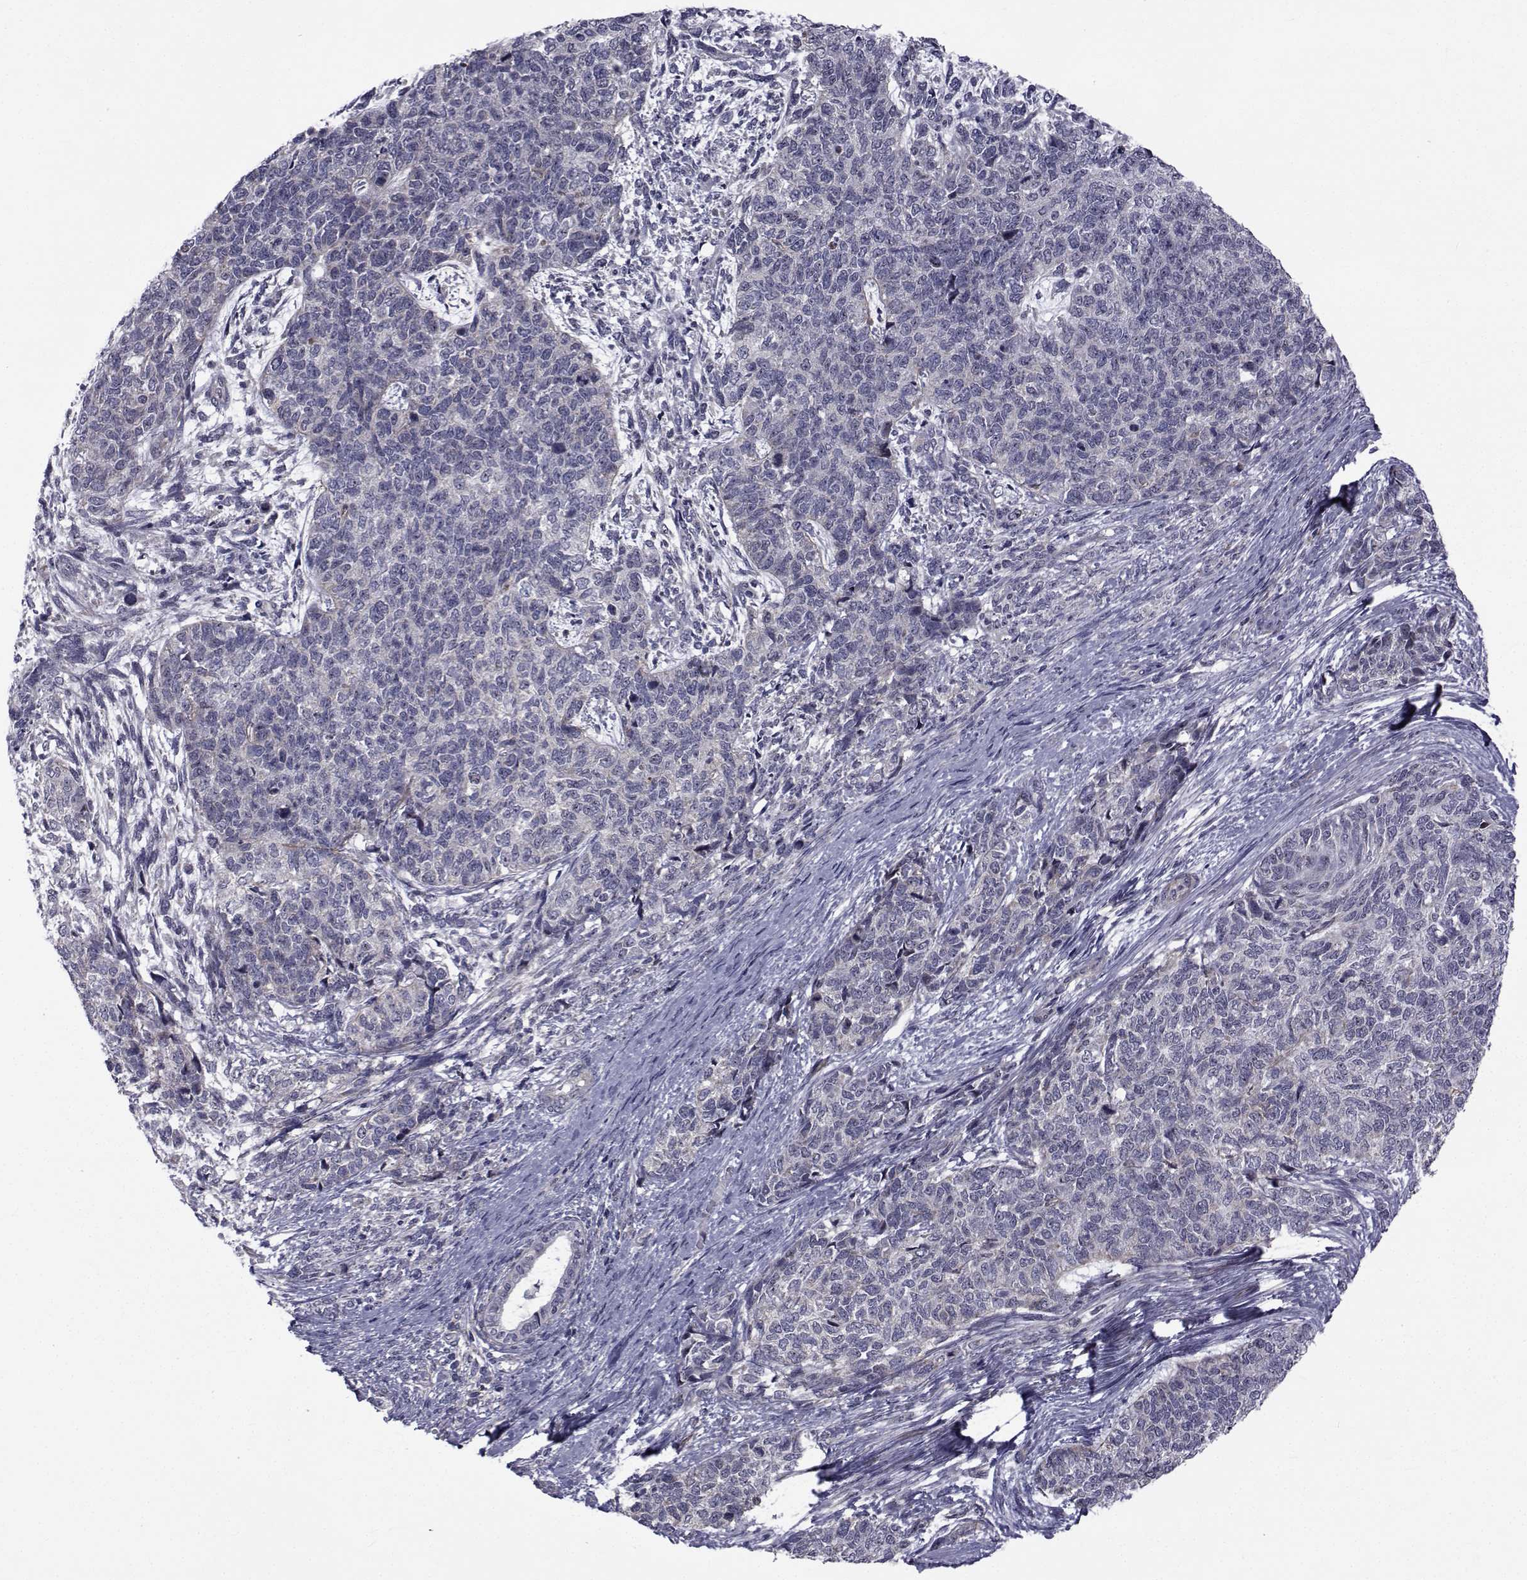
{"staining": {"intensity": "negative", "quantity": "none", "location": "none"}, "tissue": "cervical cancer", "cell_type": "Tumor cells", "image_type": "cancer", "snomed": [{"axis": "morphology", "description": "Squamous cell carcinoma, NOS"}, {"axis": "topography", "description": "Cervix"}], "caption": "High magnification brightfield microscopy of squamous cell carcinoma (cervical) stained with DAB (3,3'-diaminobenzidine) (brown) and counterstained with hematoxylin (blue): tumor cells show no significant staining. (DAB (3,3'-diaminobenzidine) immunohistochemistry visualized using brightfield microscopy, high magnification).", "gene": "CFAP74", "patient": {"sex": "female", "age": 63}}